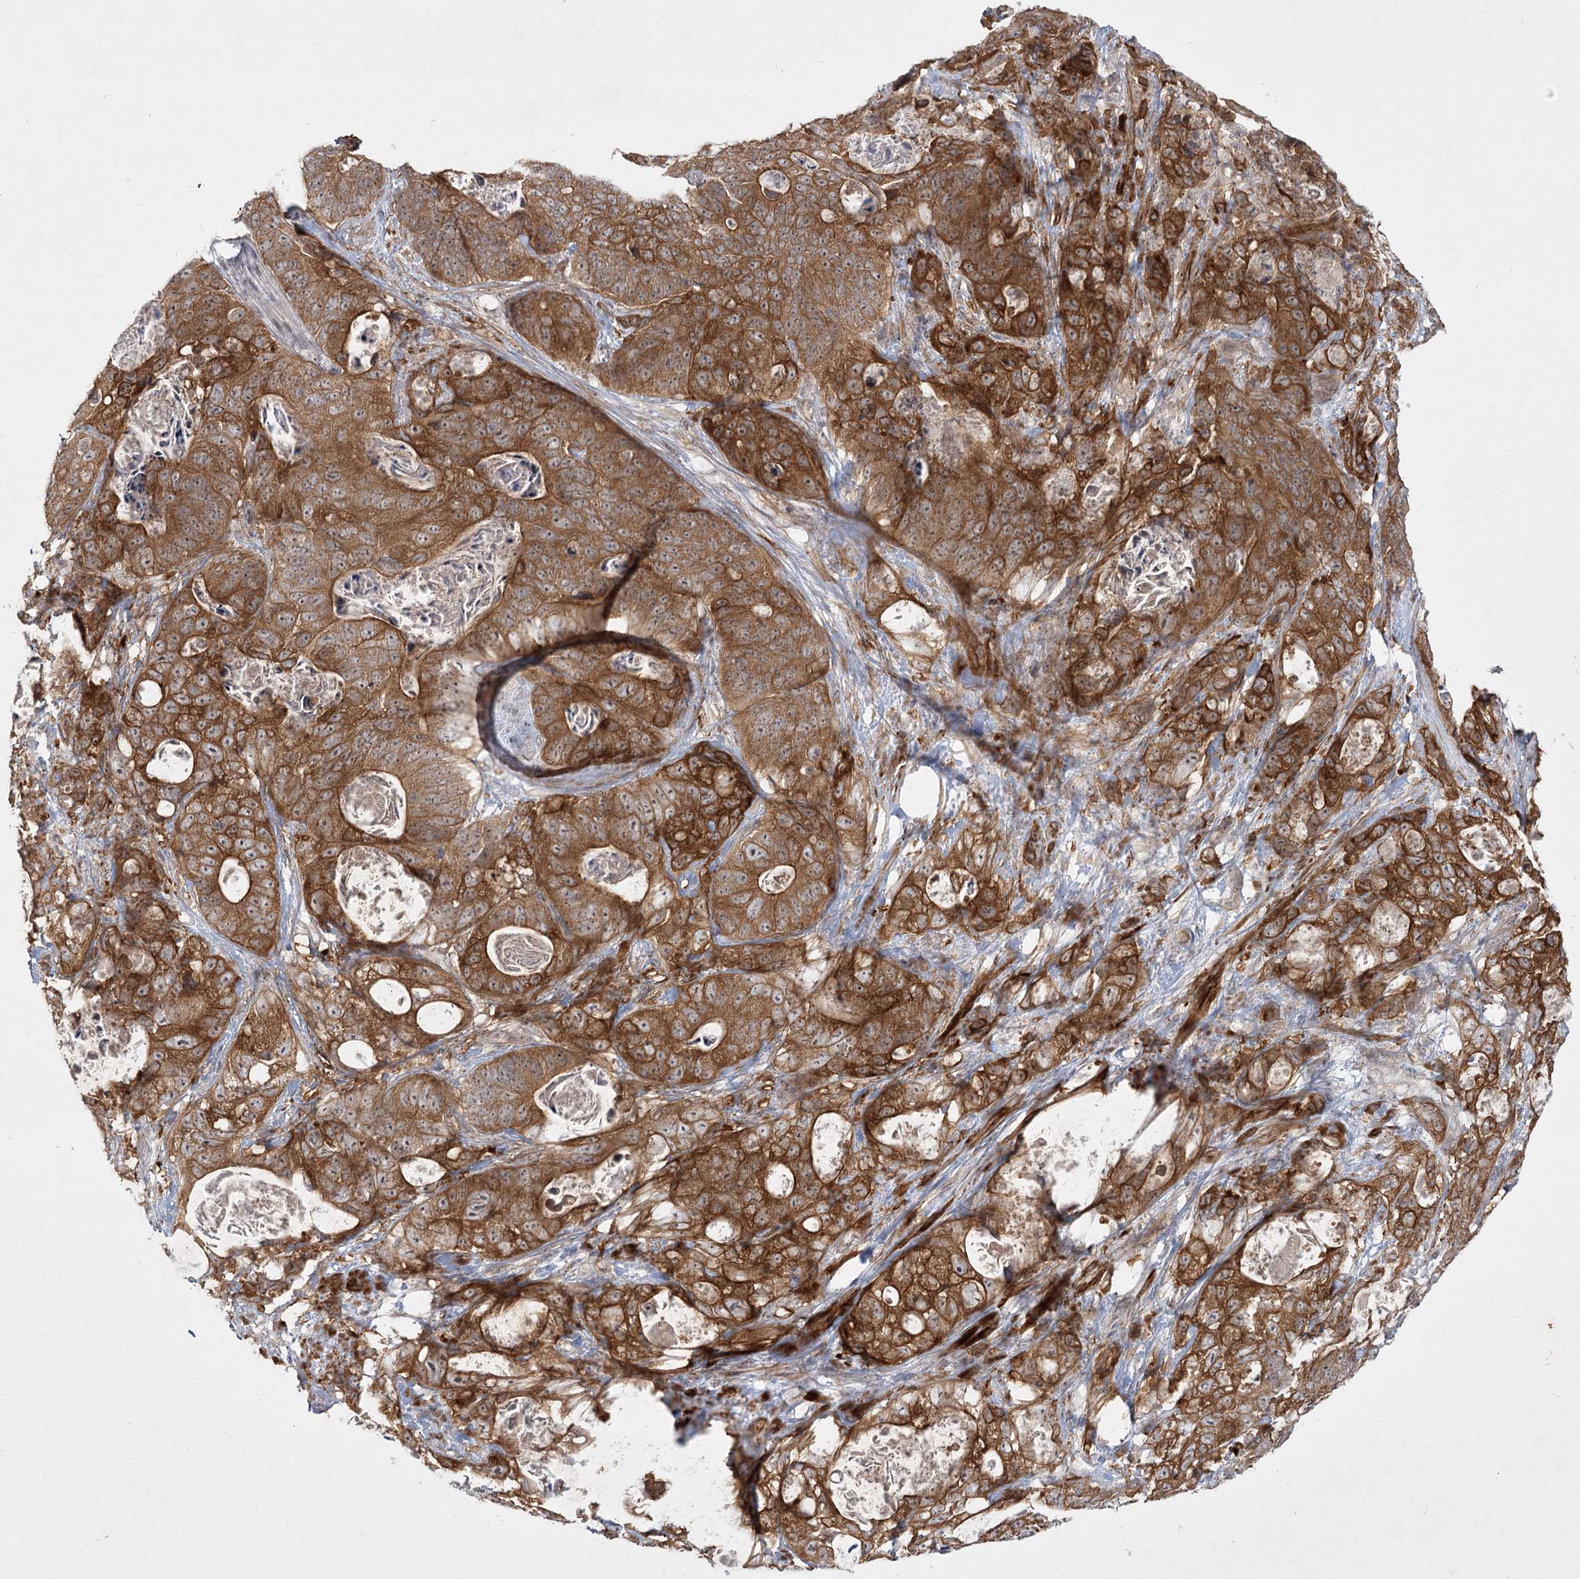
{"staining": {"intensity": "strong", "quantity": ">75%", "location": "cytoplasmic/membranous"}, "tissue": "stomach cancer", "cell_type": "Tumor cells", "image_type": "cancer", "snomed": [{"axis": "morphology", "description": "Normal tissue, NOS"}, {"axis": "morphology", "description": "Adenocarcinoma, NOS"}, {"axis": "topography", "description": "Stomach"}], "caption": "The micrograph displays staining of stomach cancer (adenocarcinoma), revealing strong cytoplasmic/membranous protein staining (brown color) within tumor cells. (Brightfield microscopy of DAB IHC at high magnification).", "gene": "SH2D3A", "patient": {"sex": "female", "age": 89}}